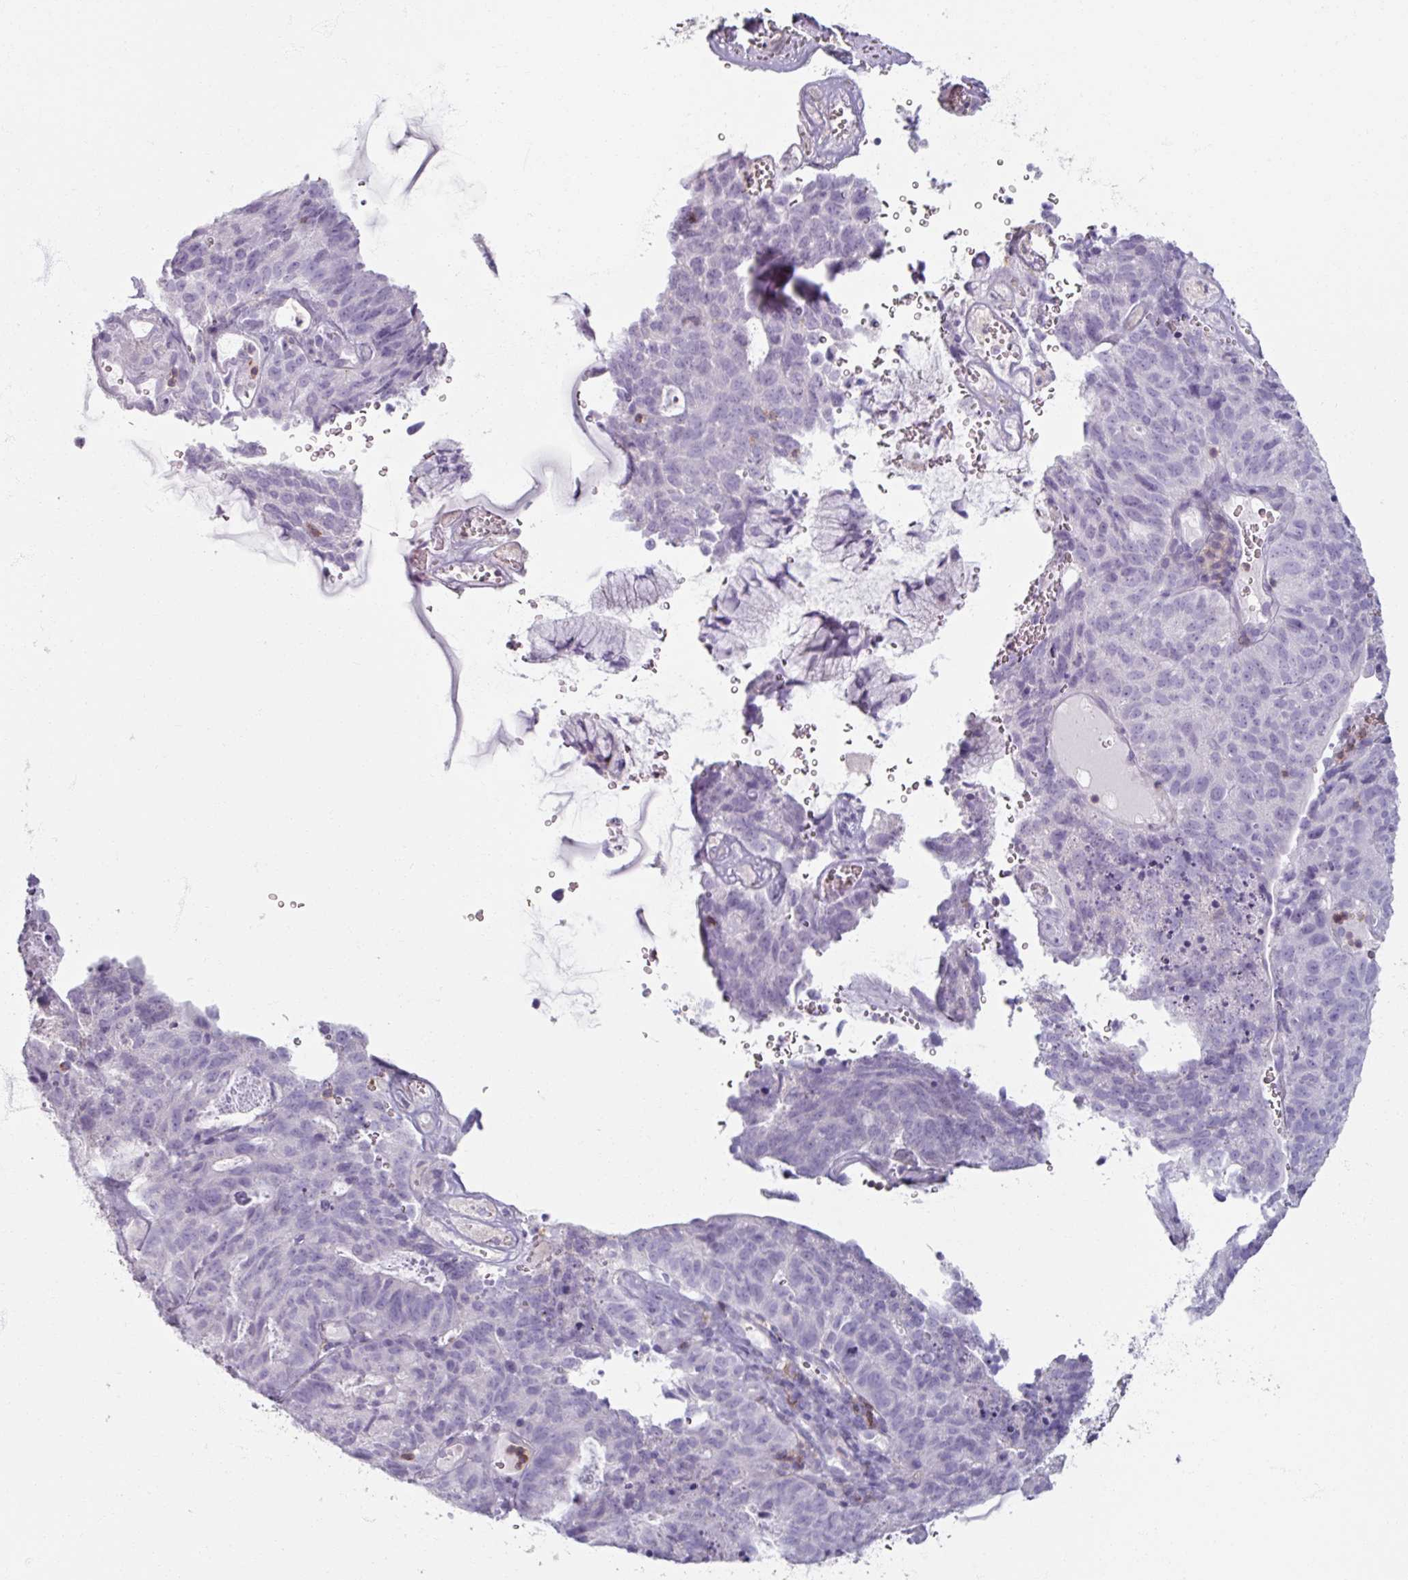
{"staining": {"intensity": "negative", "quantity": "none", "location": "none"}, "tissue": "cervical cancer", "cell_type": "Tumor cells", "image_type": "cancer", "snomed": [{"axis": "morphology", "description": "Adenocarcinoma, NOS"}, {"axis": "topography", "description": "Cervix"}], "caption": "The micrograph reveals no staining of tumor cells in adenocarcinoma (cervical). (Brightfield microscopy of DAB immunohistochemistry at high magnification).", "gene": "PTPRC", "patient": {"sex": "female", "age": 38}}